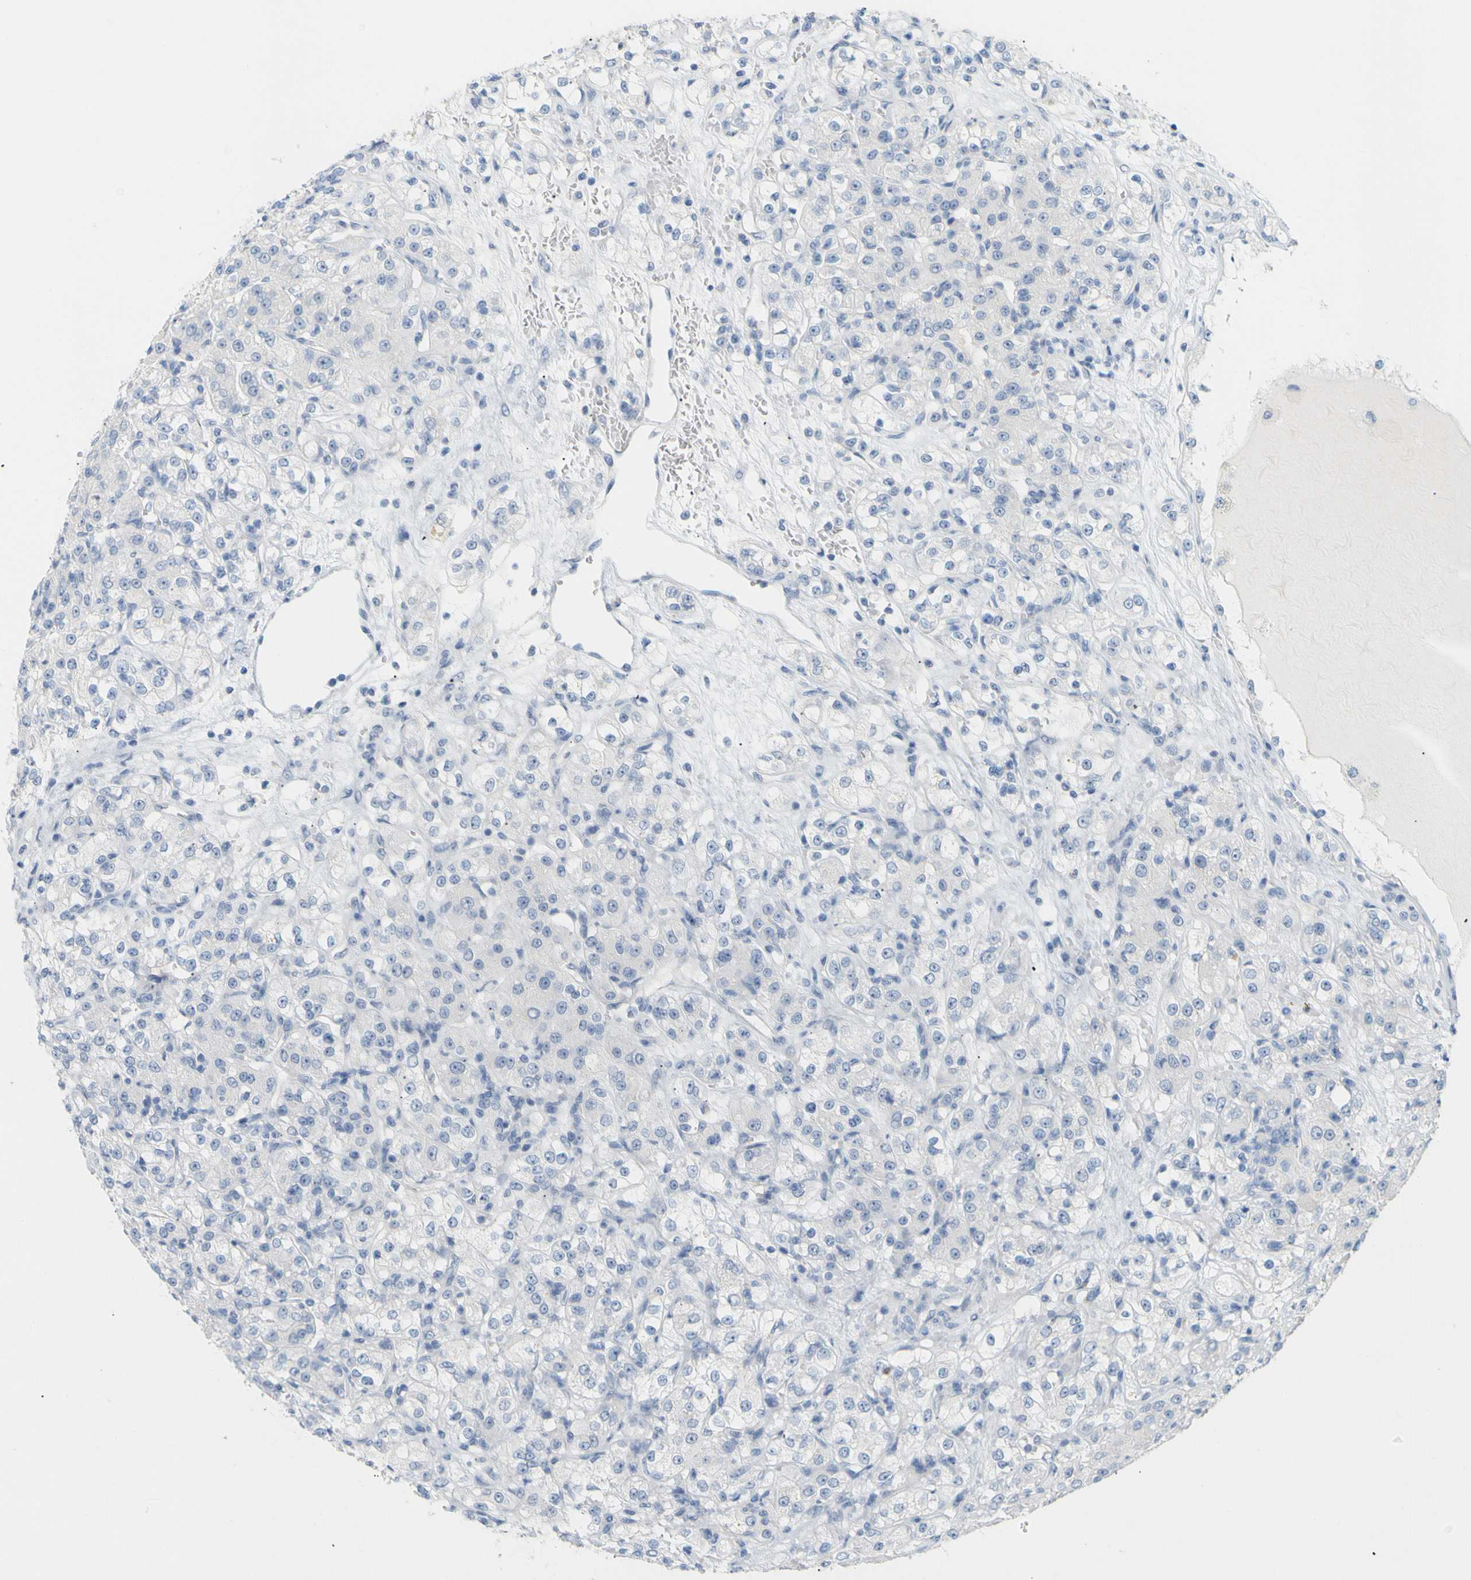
{"staining": {"intensity": "negative", "quantity": "none", "location": "none"}, "tissue": "renal cancer", "cell_type": "Tumor cells", "image_type": "cancer", "snomed": [{"axis": "morphology", "description": "Normal tissue, NOS"}, {"axis": "morphology", "description": "Adenocarcinoma, NOS"}, {"axis": "topography", "description": "Kidney"}], "caption": "High magnification brightfield microscopy of renal cancer stained with DAB (brown) and counterstained with hematoxylin (blue): tumor cells show no significant positivity. (Stains: DAB IHC with hematoxylin counter stain, Microscopy: brightfield microscopy at high magnification).", "gene": "OPN1SW", "patient": {"sex": "male", "age": 61}}